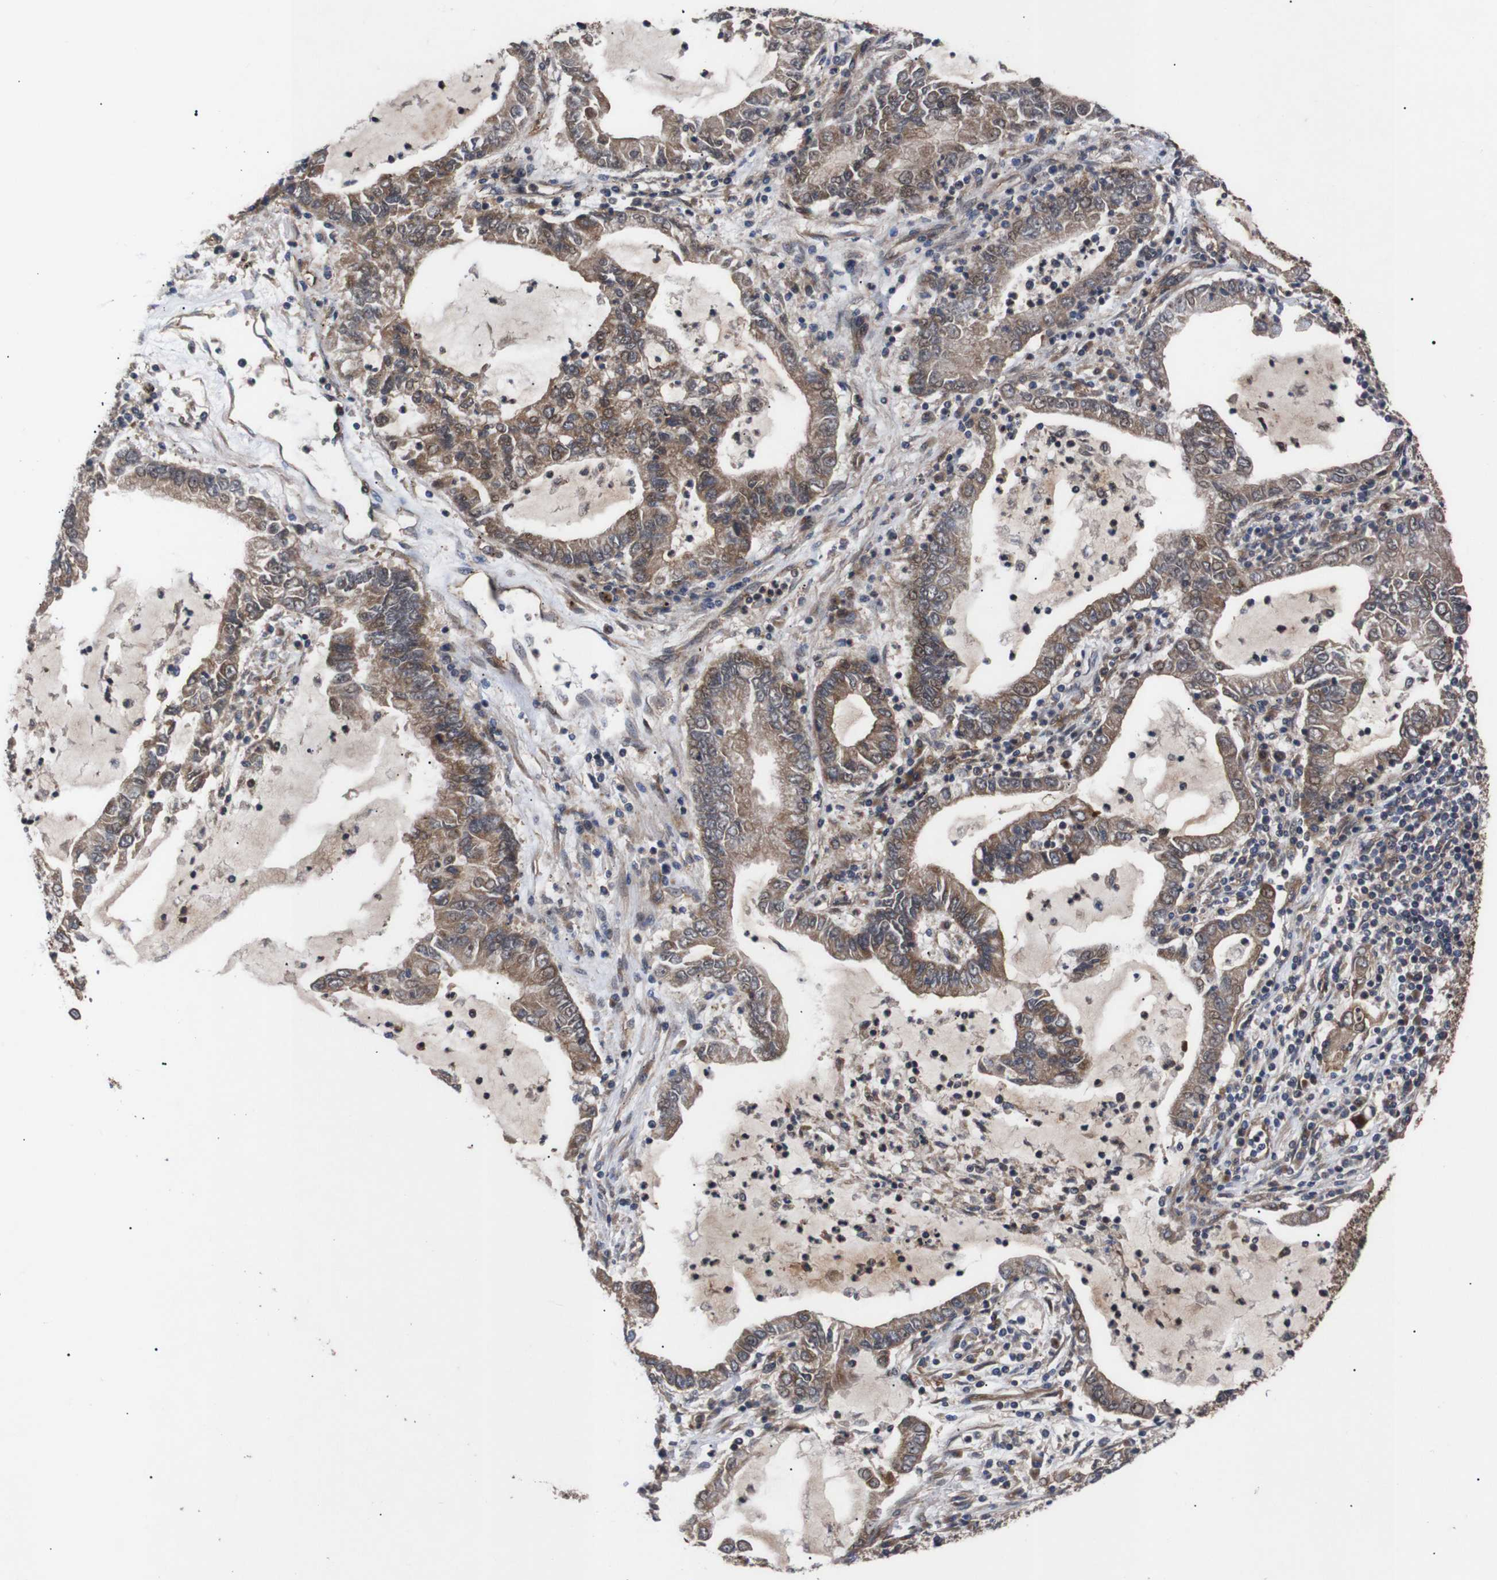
{"staining": {"intensity": "moderate", "quantity": ">75%", "location": "cytoplasmic/membranous"}, "tissue": "lung cancer", "cell_type": "Tumor cells", "image_type": "cancer", "snomed": [{"axis": "morphology", "description": "Adenocarcinoma, NOS"}, {"axis": "topography", "description": "Lung"}], "caption": "Lung cancer (adenocarcinoma) stained for a protein displays moderate cytoplasmic/membranous positivity in tumor cells.", "gene": "PAWR", "patient": {"sex": "female", "age": 51}}